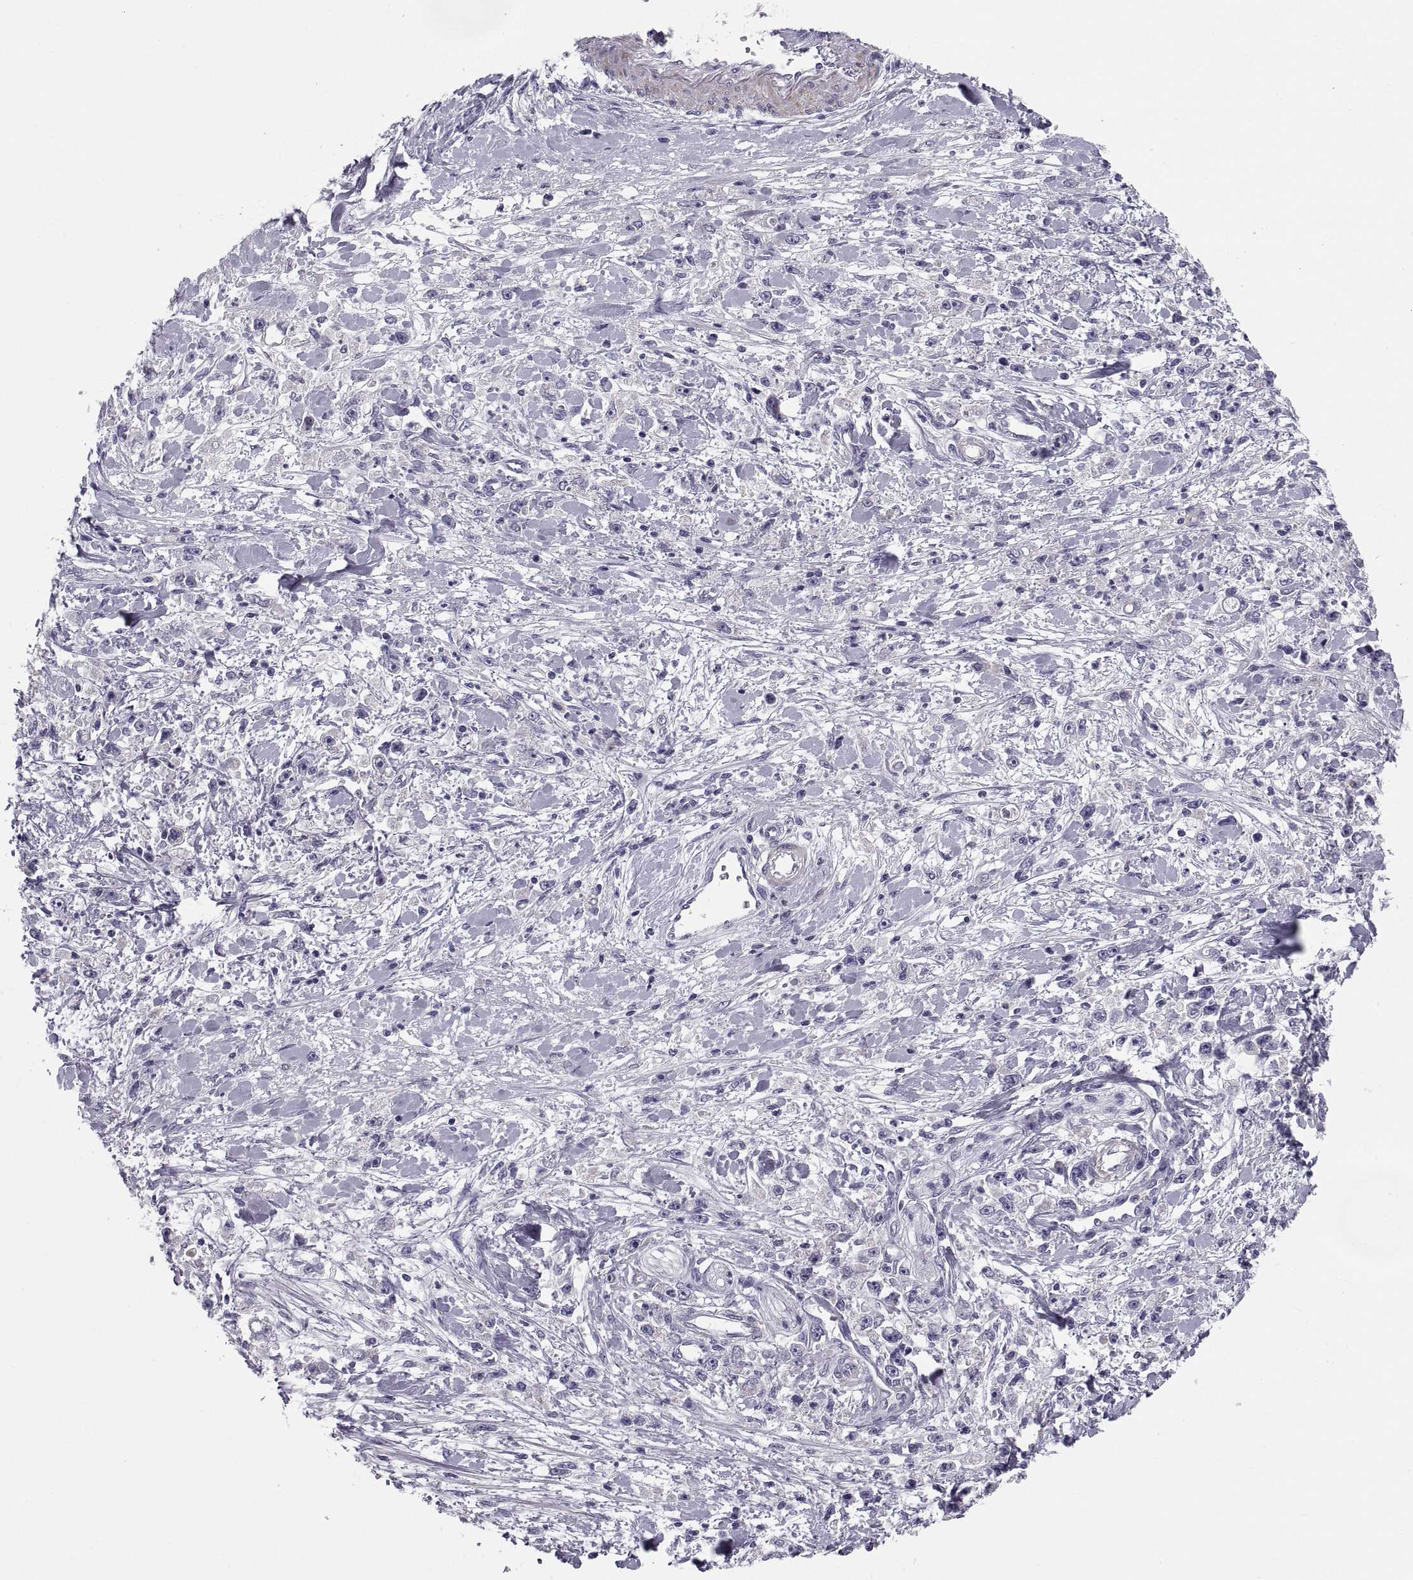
{"staining": {"intensity": "negative", "quantity": "none", "location": "none"}, "tissue": "stomach cancer", "cell_type": "Tumor cells", "image_type": "cancer", "snomed": [{"axis": "morphology", "description": "Adenocarcinoma, NOS"}, {"axis": "topography", "description": "Stomach"}], "caption": "Tumor cells show no significant positivity in stomach cancer (adenocarcinoma).", "gene": "PDZRN4", "patient": {"sex": "female", "age": 59}}